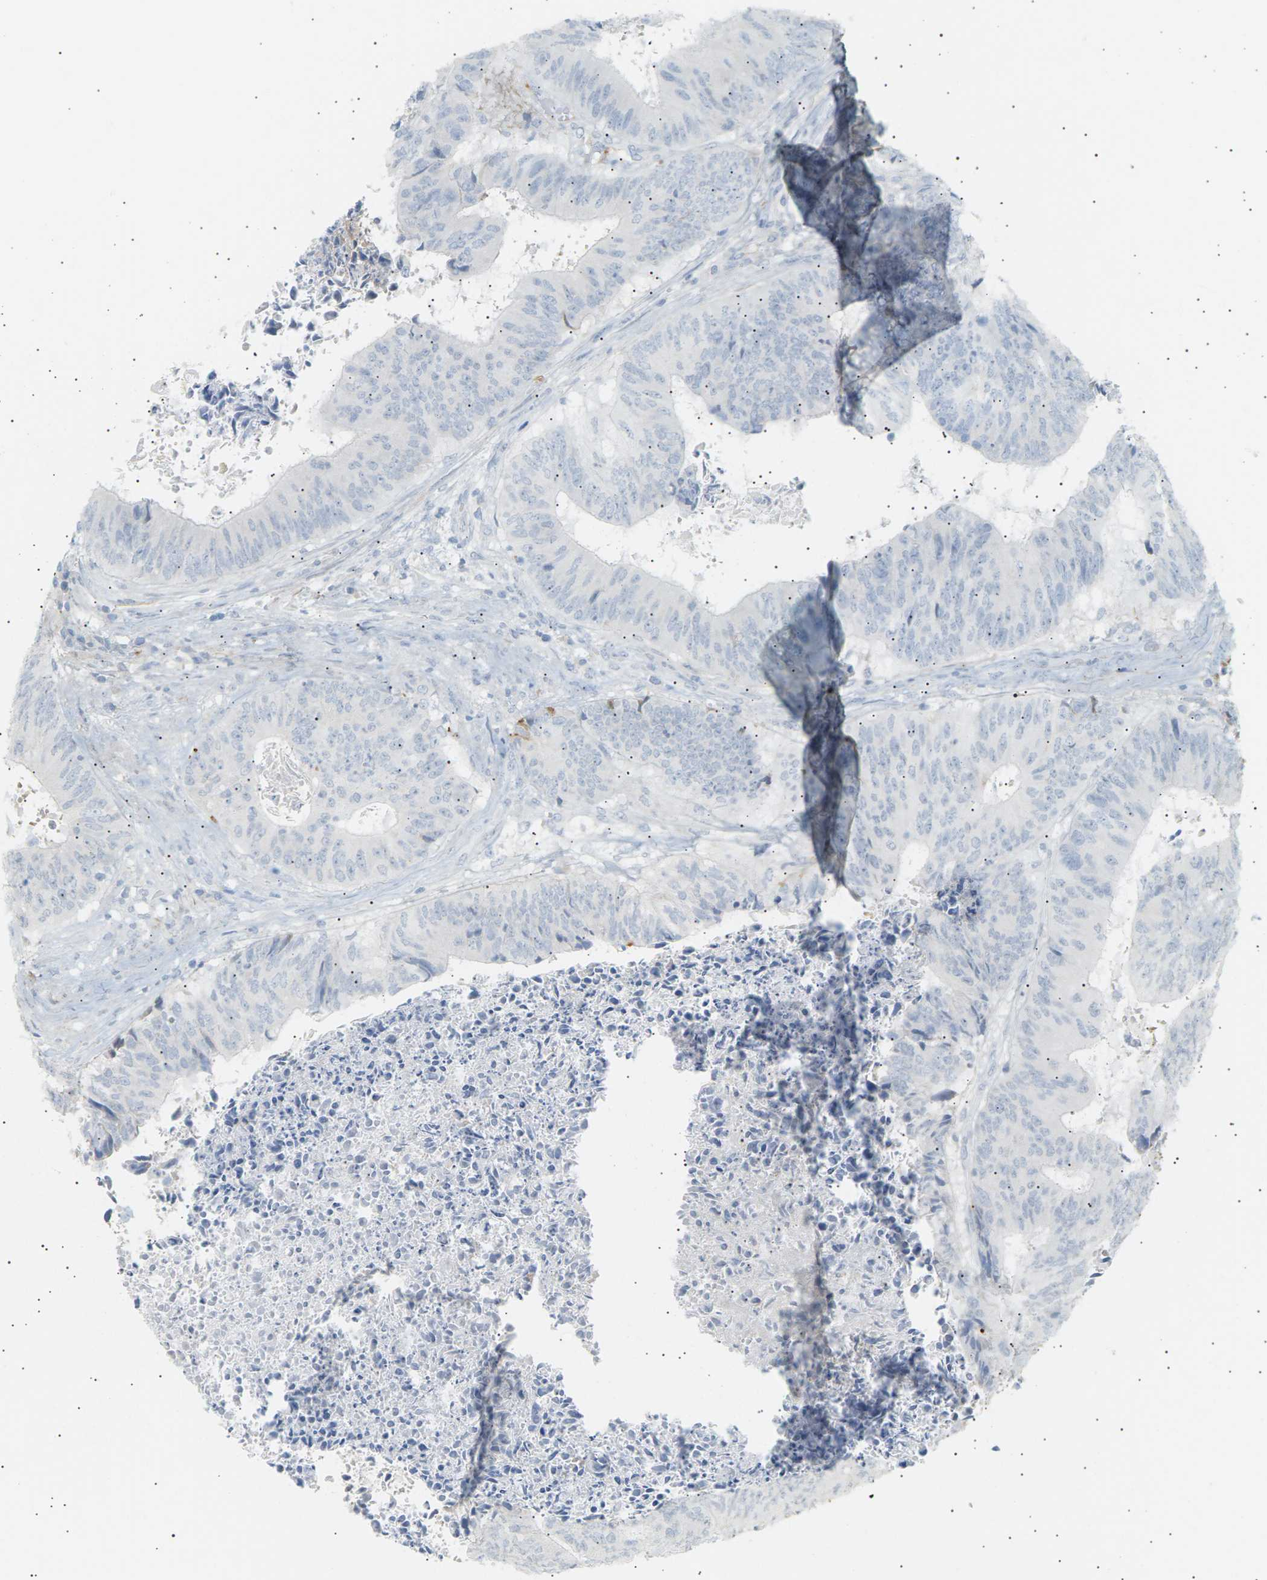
{"staining": {"intensity": "negative", "quantity": "none", "location": "none"}, "tissue": "colorectal cancer", "cell_type": "Tumor cells", "image_type": "cancer", "snomed": [{"axis": "morphology", "description": "Adenocarcinoma, NOS"}, {"axis": "topography", "description": "Rectum"}], "caption": "This is a micrograph of IHC staining of colorectal adenocarcinoma, which shows no positivity in tumor cells.", "gene": "CLU", "patient": {"sex": "male", "age": 72}}